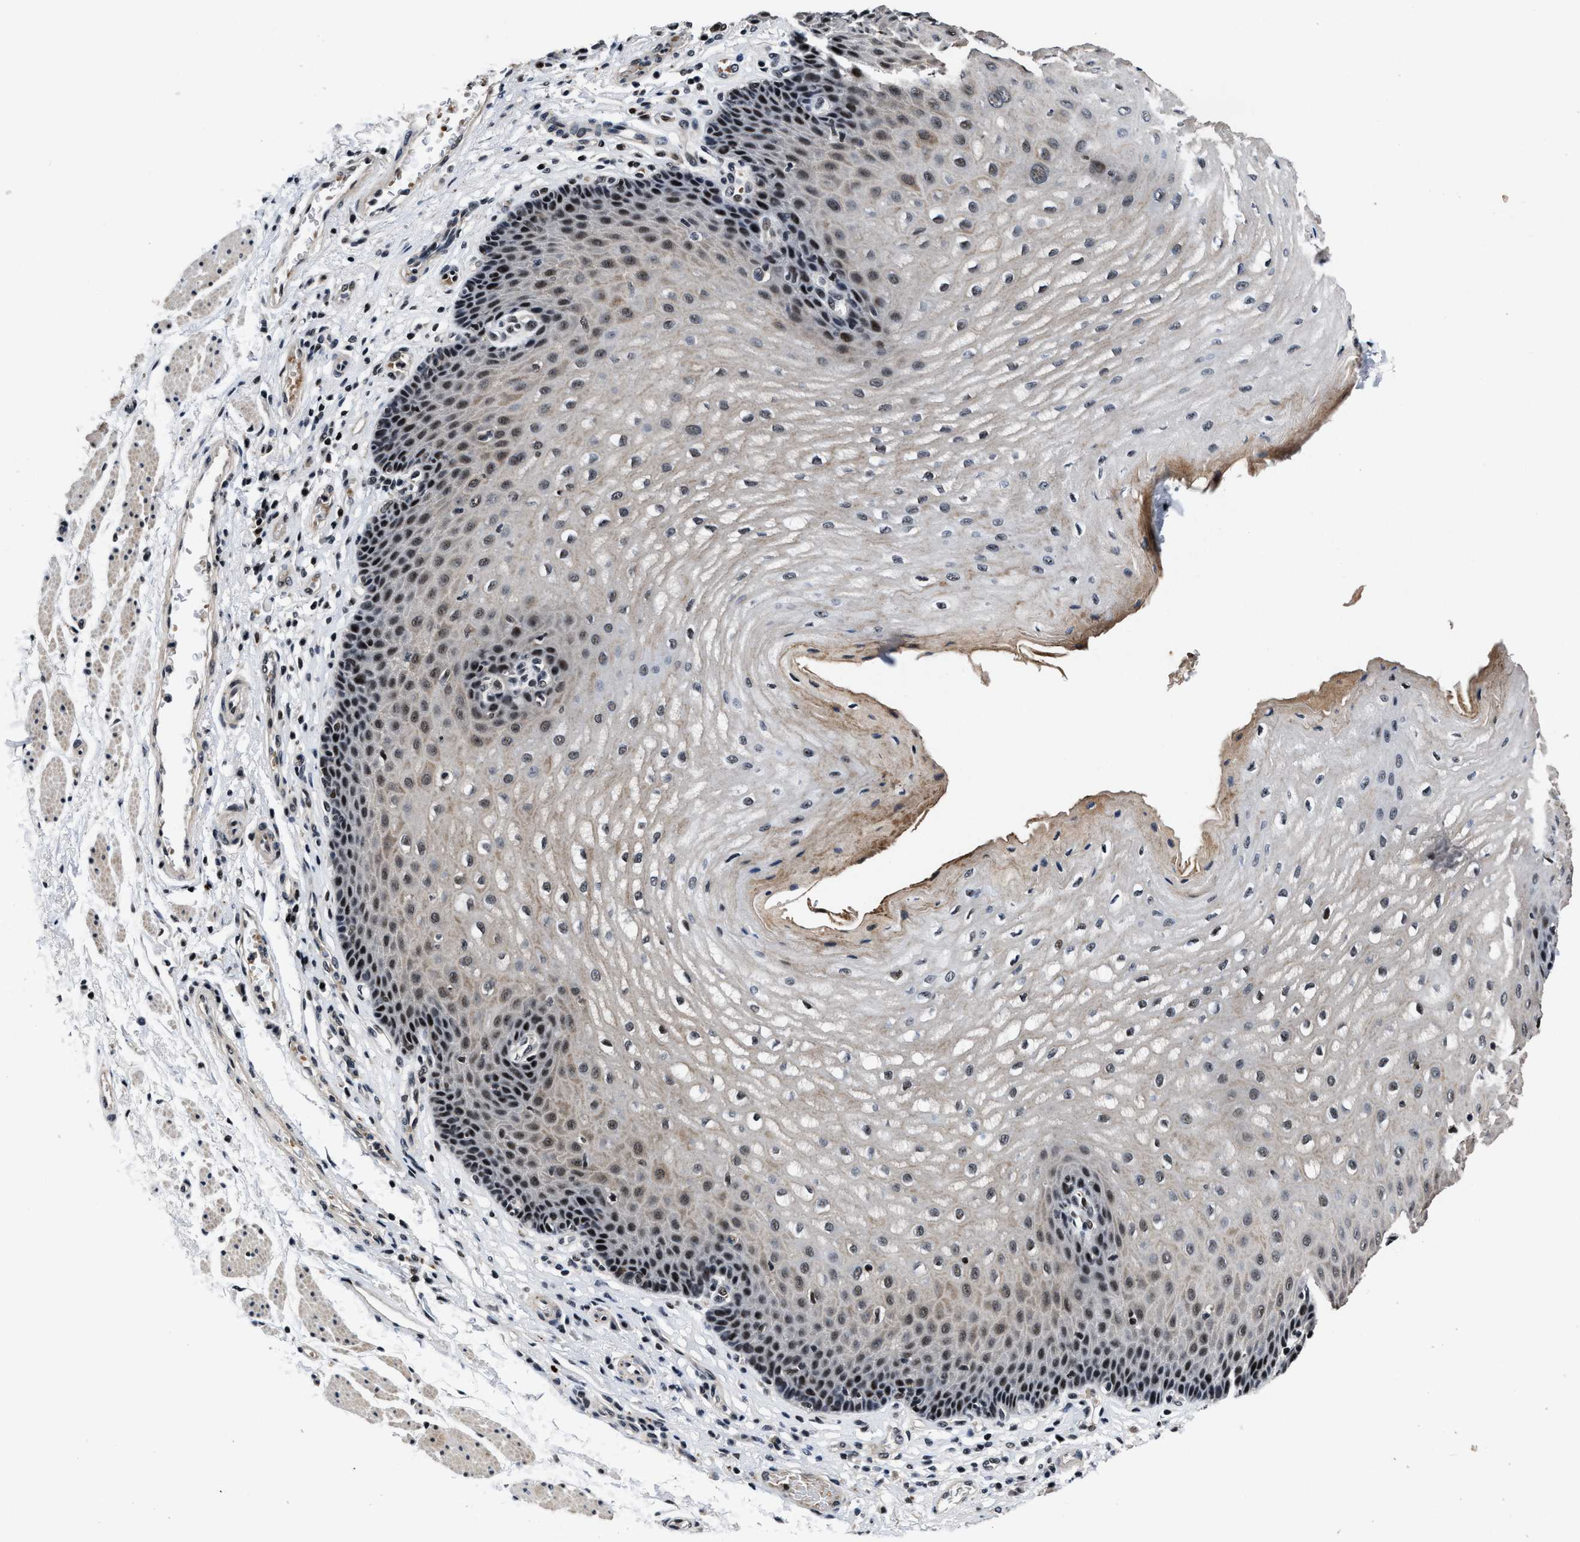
{"staining": {"intensity": "moderate", "quantity": ">75%", "location": "nuclear"}, "tissue": "esophagus", "cell_type": "Squamous epithelial cells", "image_type": "normal", "snomed": [{"axis": "morphology", "description": "Normal tissue, NOS"}, {"axis": "topography", "description": "Esophagus"}], "caption": "Immunohistochemistry image of unremarkable esophagus: human esophagus stained using IHC shows medium levels of moderate protein expression localized specifically in the nuclear of squamous epithelial cells, appearing as a nuclear brown color.", "gene": "ZNF233", "patient": {"sex": "male", "age": 54}}